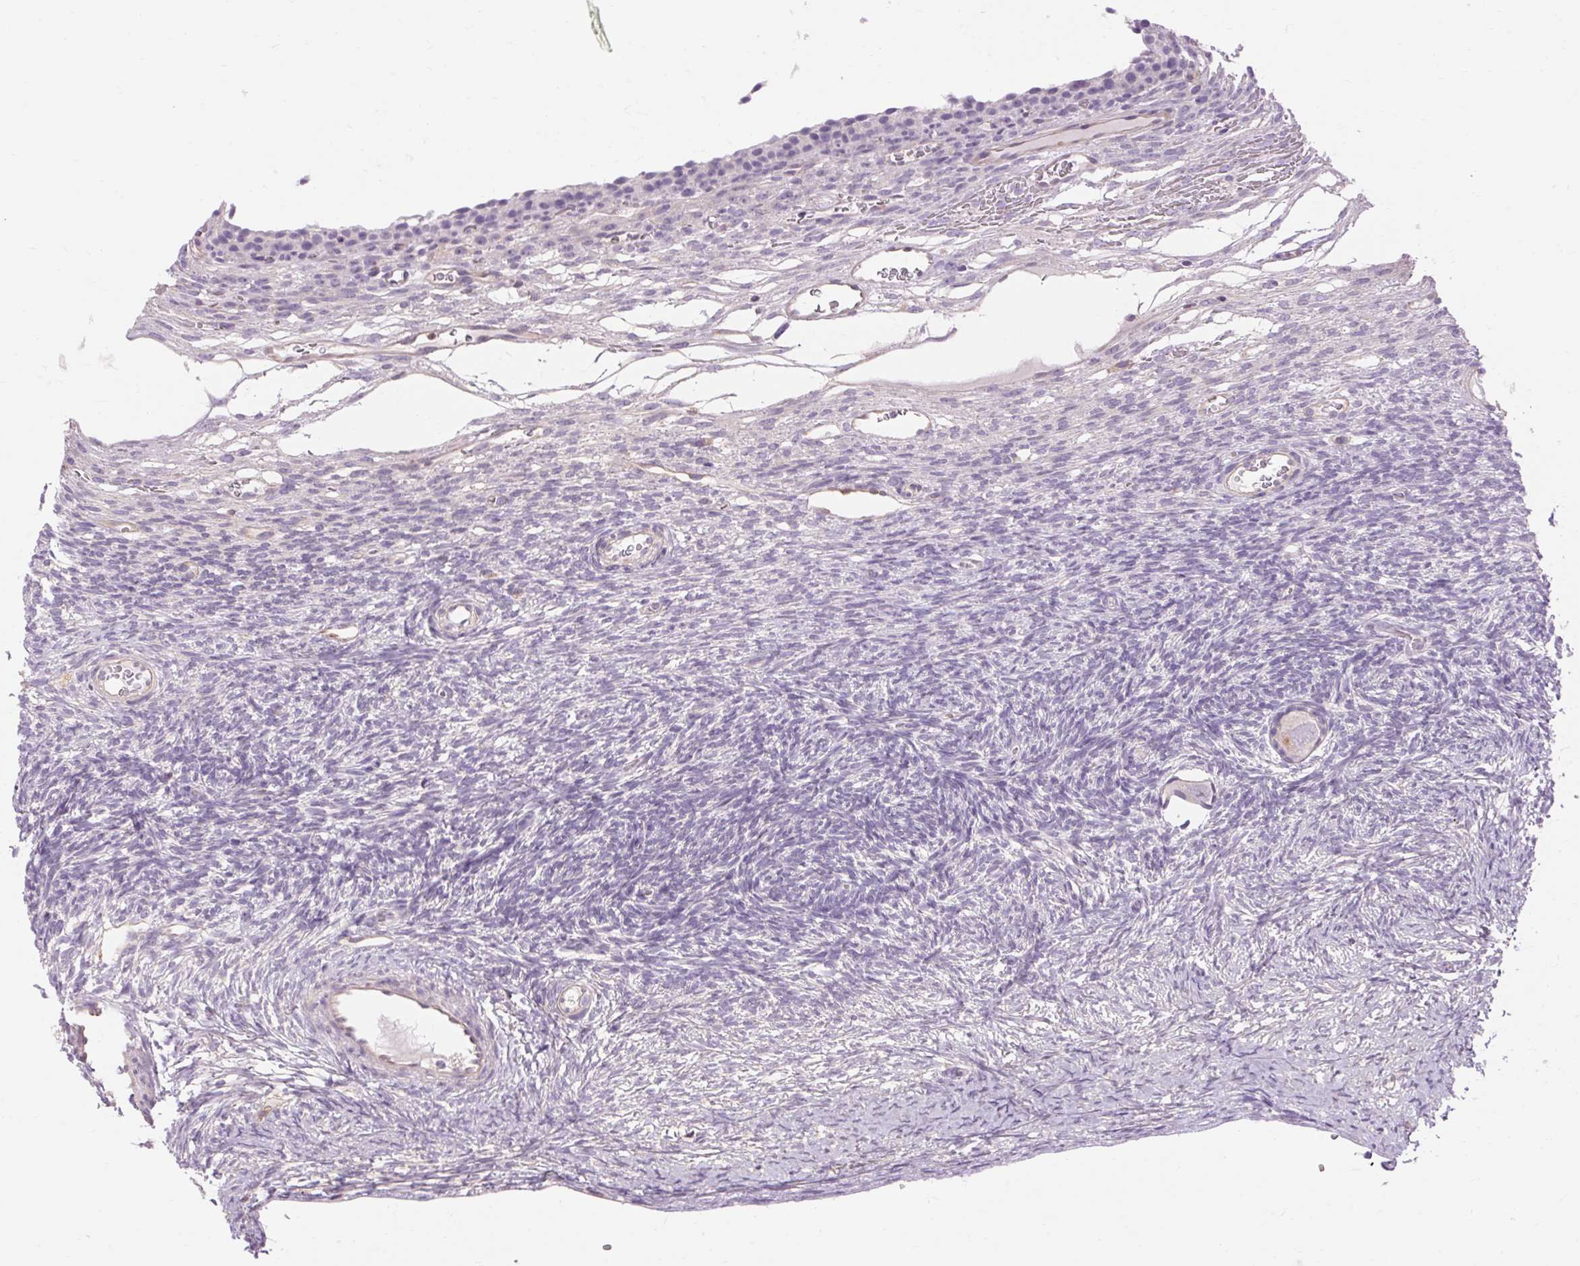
{"staining": {"intensity": "weak", "quantity": "<25%", "location": "cytoplasmic/membranous"}, "tissue": "ovary", "cell_type": "Follicle cells", "image_type": "normal", "snomed": [{"axis": "morphology", "description": "Normal tissue, NOS"}, {"axis": "topography", "description": "Ovary"}], "caption": "High power microscopy histopathology image of an immunohistochemistry (IHC) micrograph of benign ovary, revealing no significant staining in follicle cells.", "gene": "TM6SF1", "patient": {"sex": "female", "age": 34}}